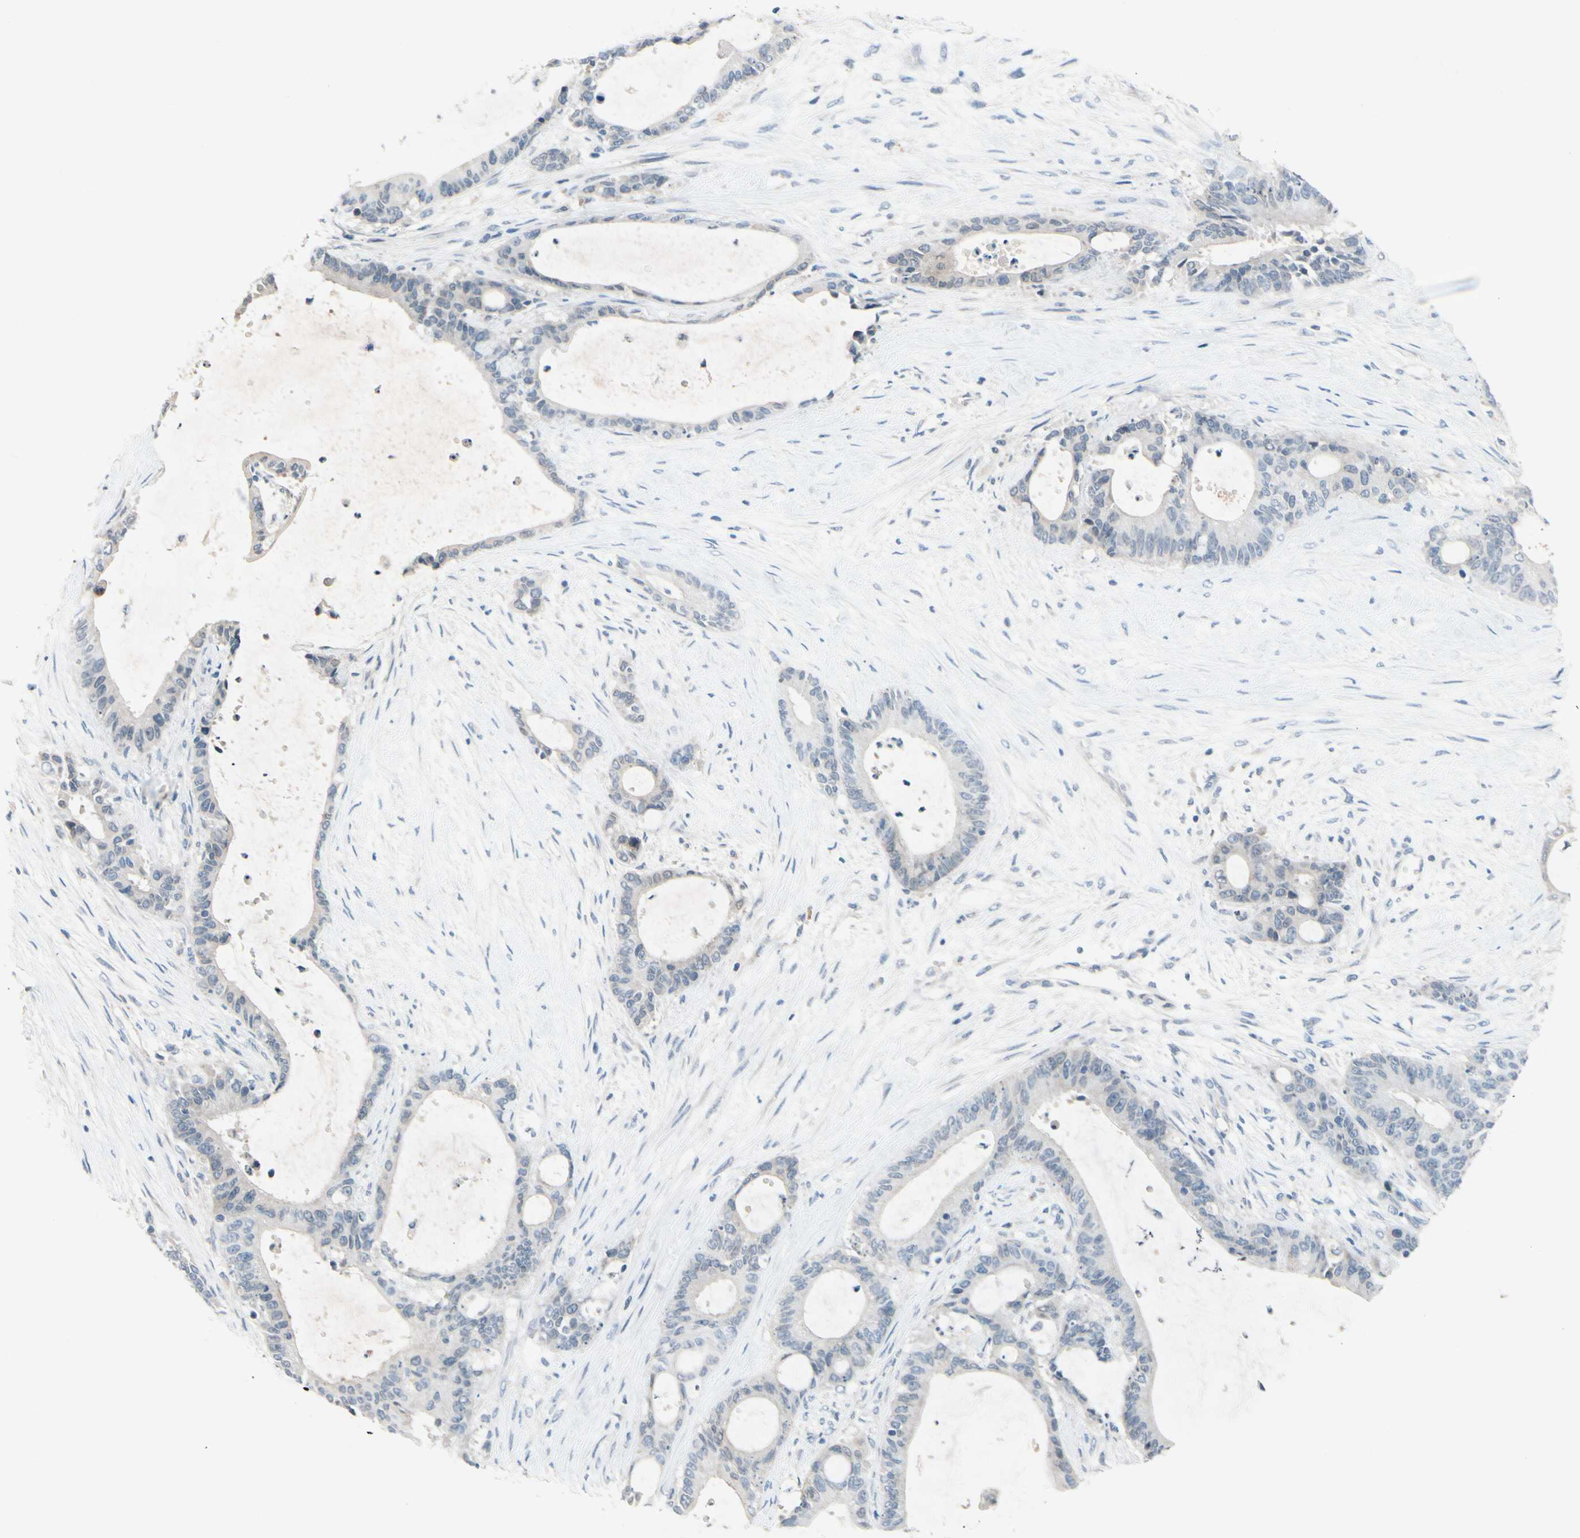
{"staining": {"intensity": "negative", "quantity": "none", "location": "none"}, "tissue": "liver cancer", "cell_type": "Tumor cells", "image_type": "cancer", "snomed": [{"axis": "morphology", "description": "Cholangiocarcinoma"}, {"axis": "topography", "description": "Liver"}], "caption": "High power microscopy micrograph of an IHC histopathology image of cholangiocarcinoma (liver), revealing no significant expression in tumor cells.", "gene": "CNDP1", "patient": {"sex": "female", "age": 73}}